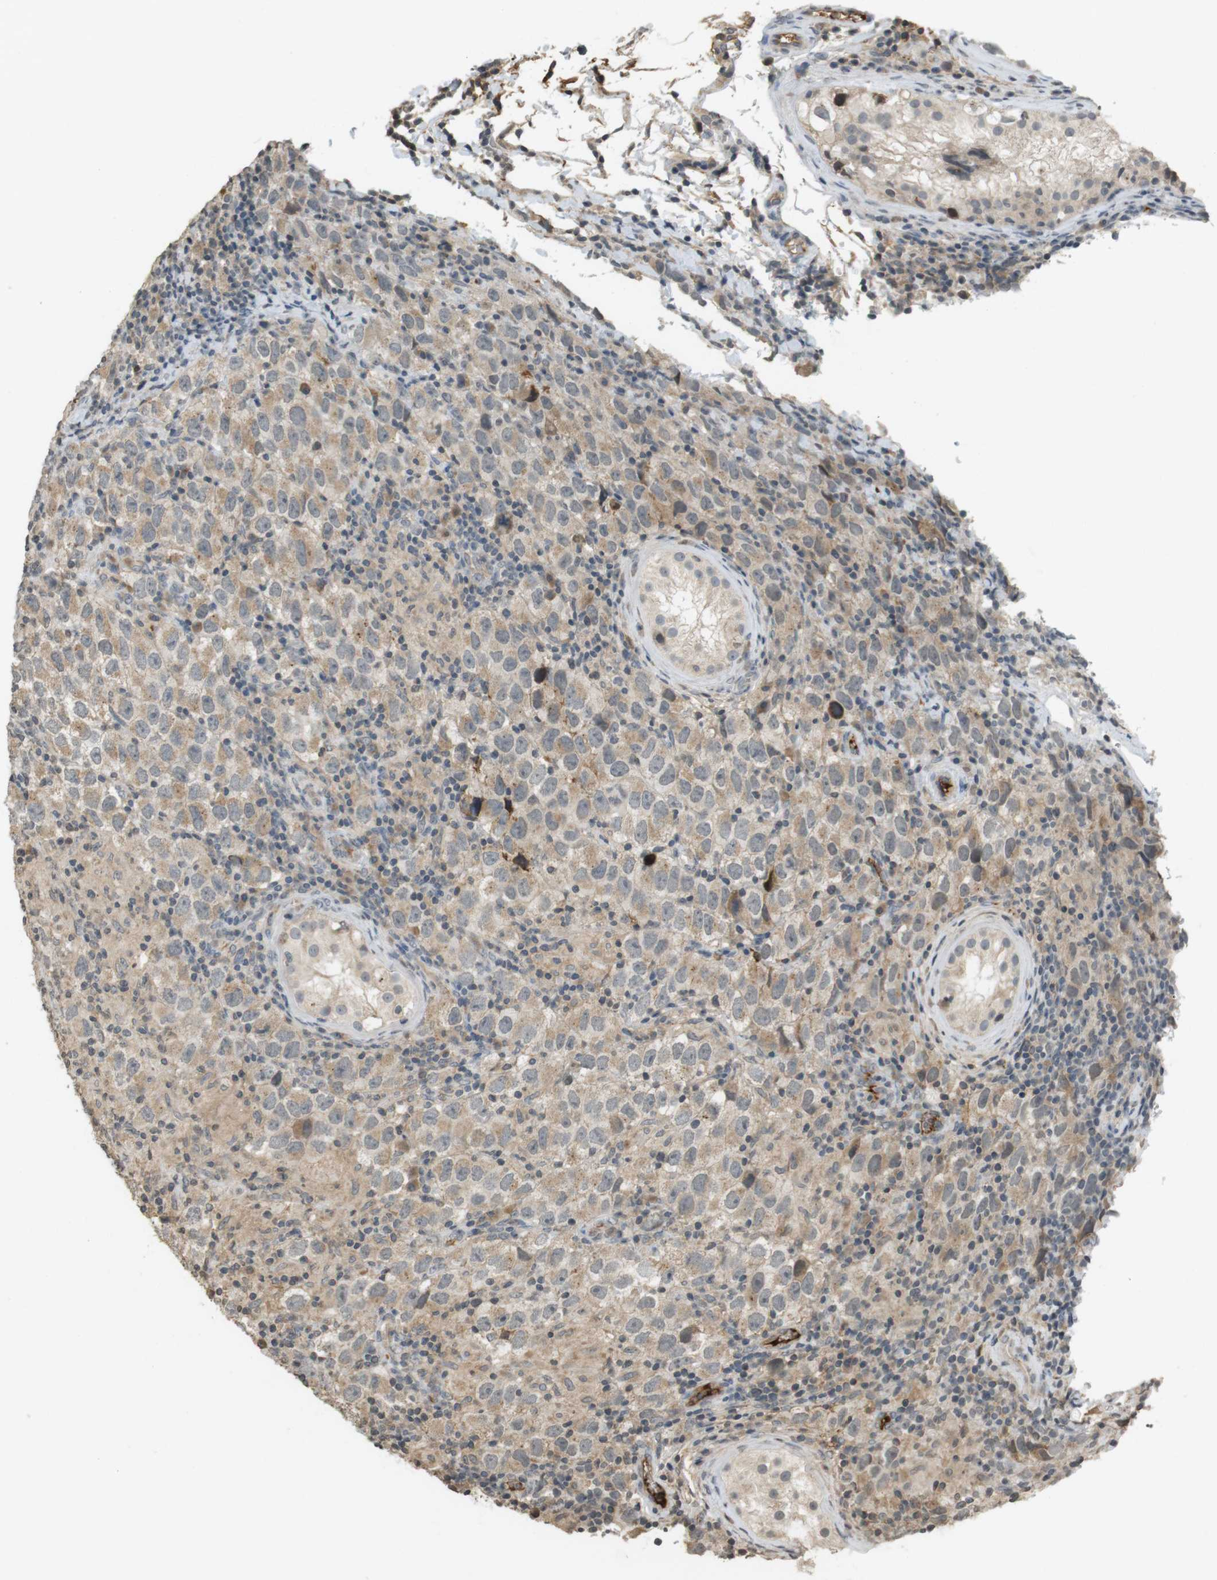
{"staining": {"intensity": "weak", "quantity": ">75%", "location": "cytoplasmic/membranous"}, "tissue": "testis cancer", "cell_type": "Tumor cells", "image_type": "cancer", "snomed": [{"axis": "morphology", "description": "Carcinoma, Embryonal, NOS"}, {"axis": "topography", "description": "Testis"}], "caption": "Protein analysis of embryonal carcinoma (testis) tissue shows weak cytoplasmic/membranous positivity in about >75% of tumor cells. The protein is shown in brown color, while the nuclei are stained blue.", "gene": "SRR", "patient": {"sex": "male", "age": 21}}